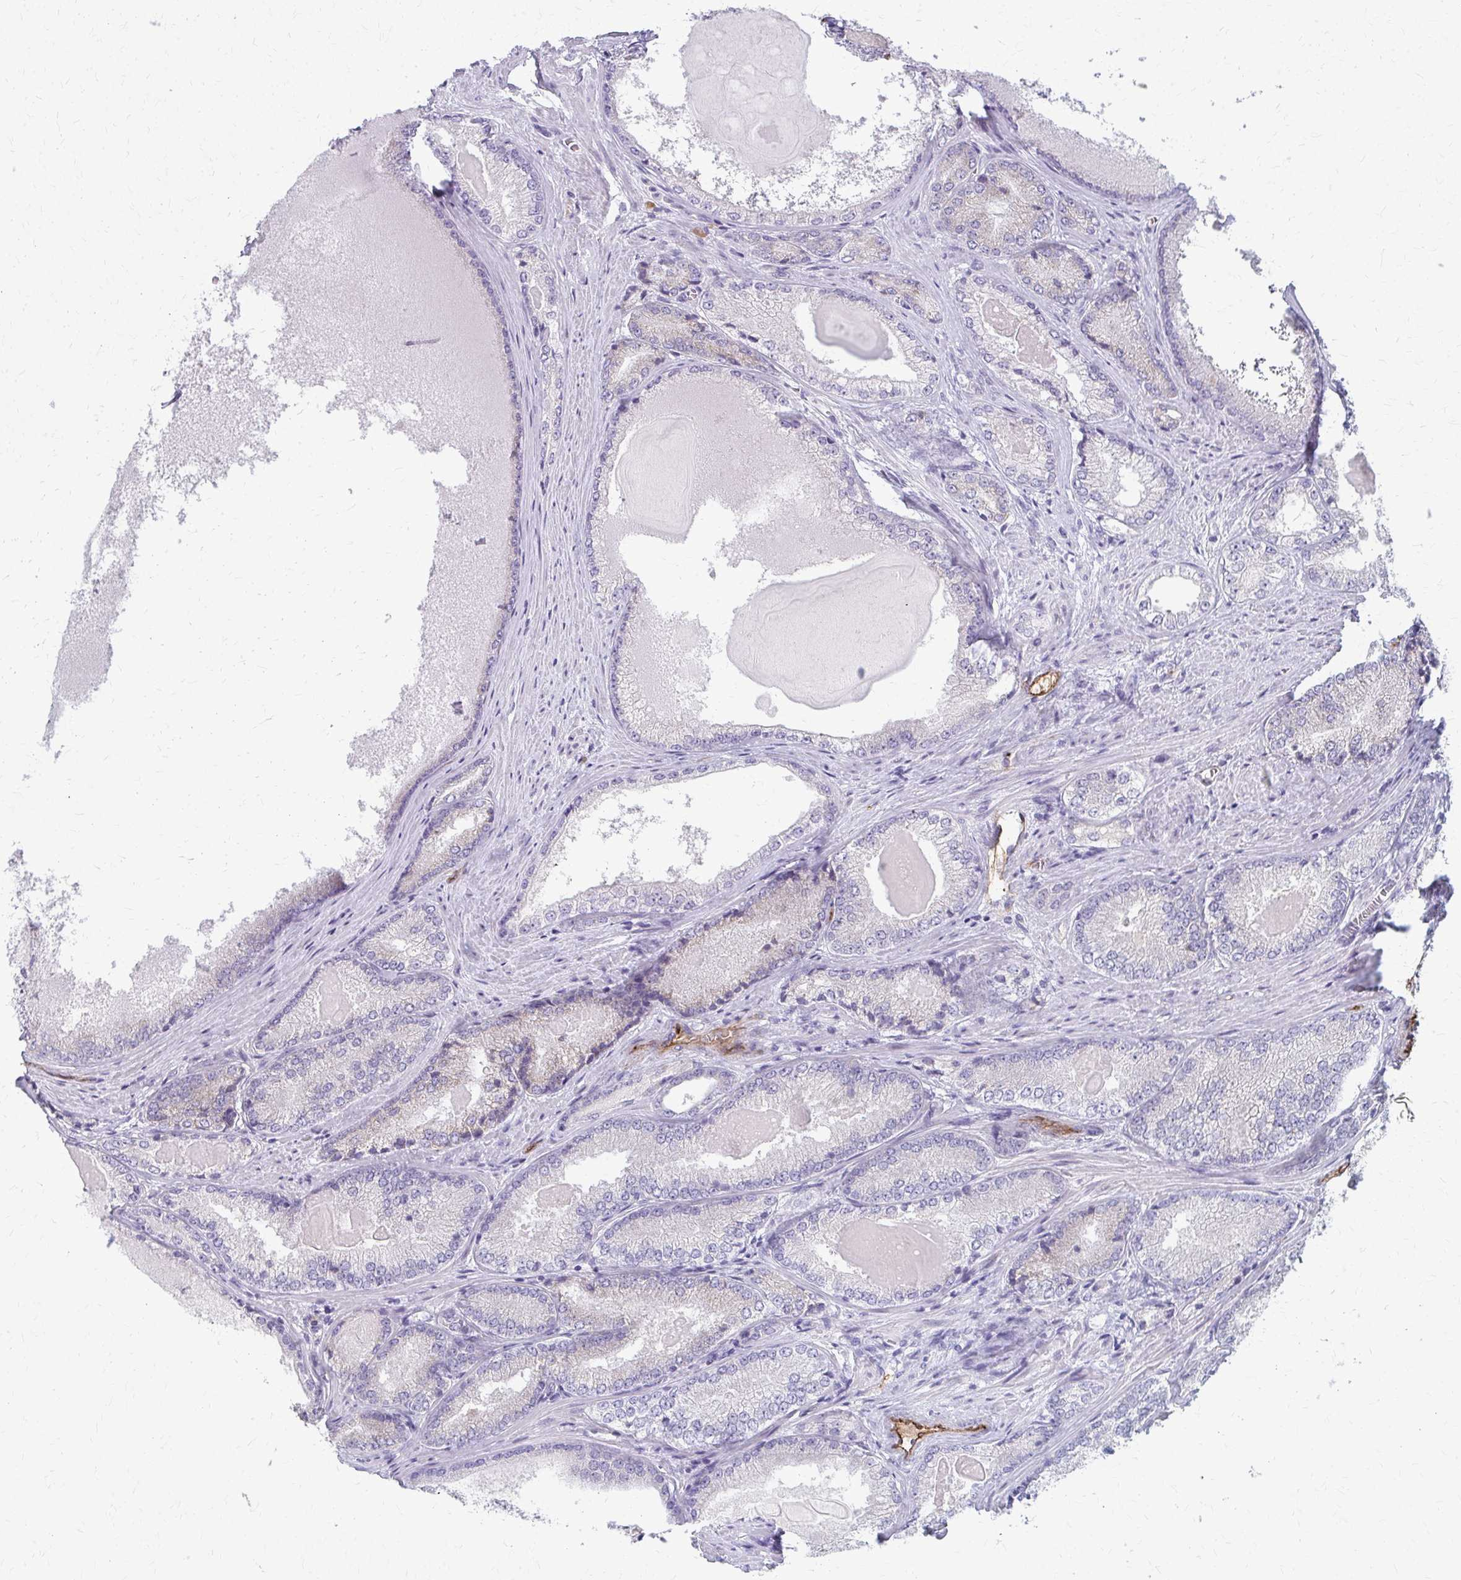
{"staining": {"intensity": "negative", "quantity": "none", "location": "none"}, "tissue": "prostate cancer", "cell_type": "Tumor cells", "image_type": "cancer", "snomed": [{"axis": "morphology", "description": "Adenocarcinoma, NOS"}, {"axis": "morphology", "description": "Adenocarcinoma, Low grade"}, {"axis": "topography", "description": "Prostate"}], "caption": "This micrograph is of prostate adenocarcinoma (low-grade) stained with IHC to label a protein in brown with the nuclei are counter-stained blue. There is no positivity in tumor cells.", "gene": "ADIPOQ", "patient": {"sex": "male", "age": 68}}